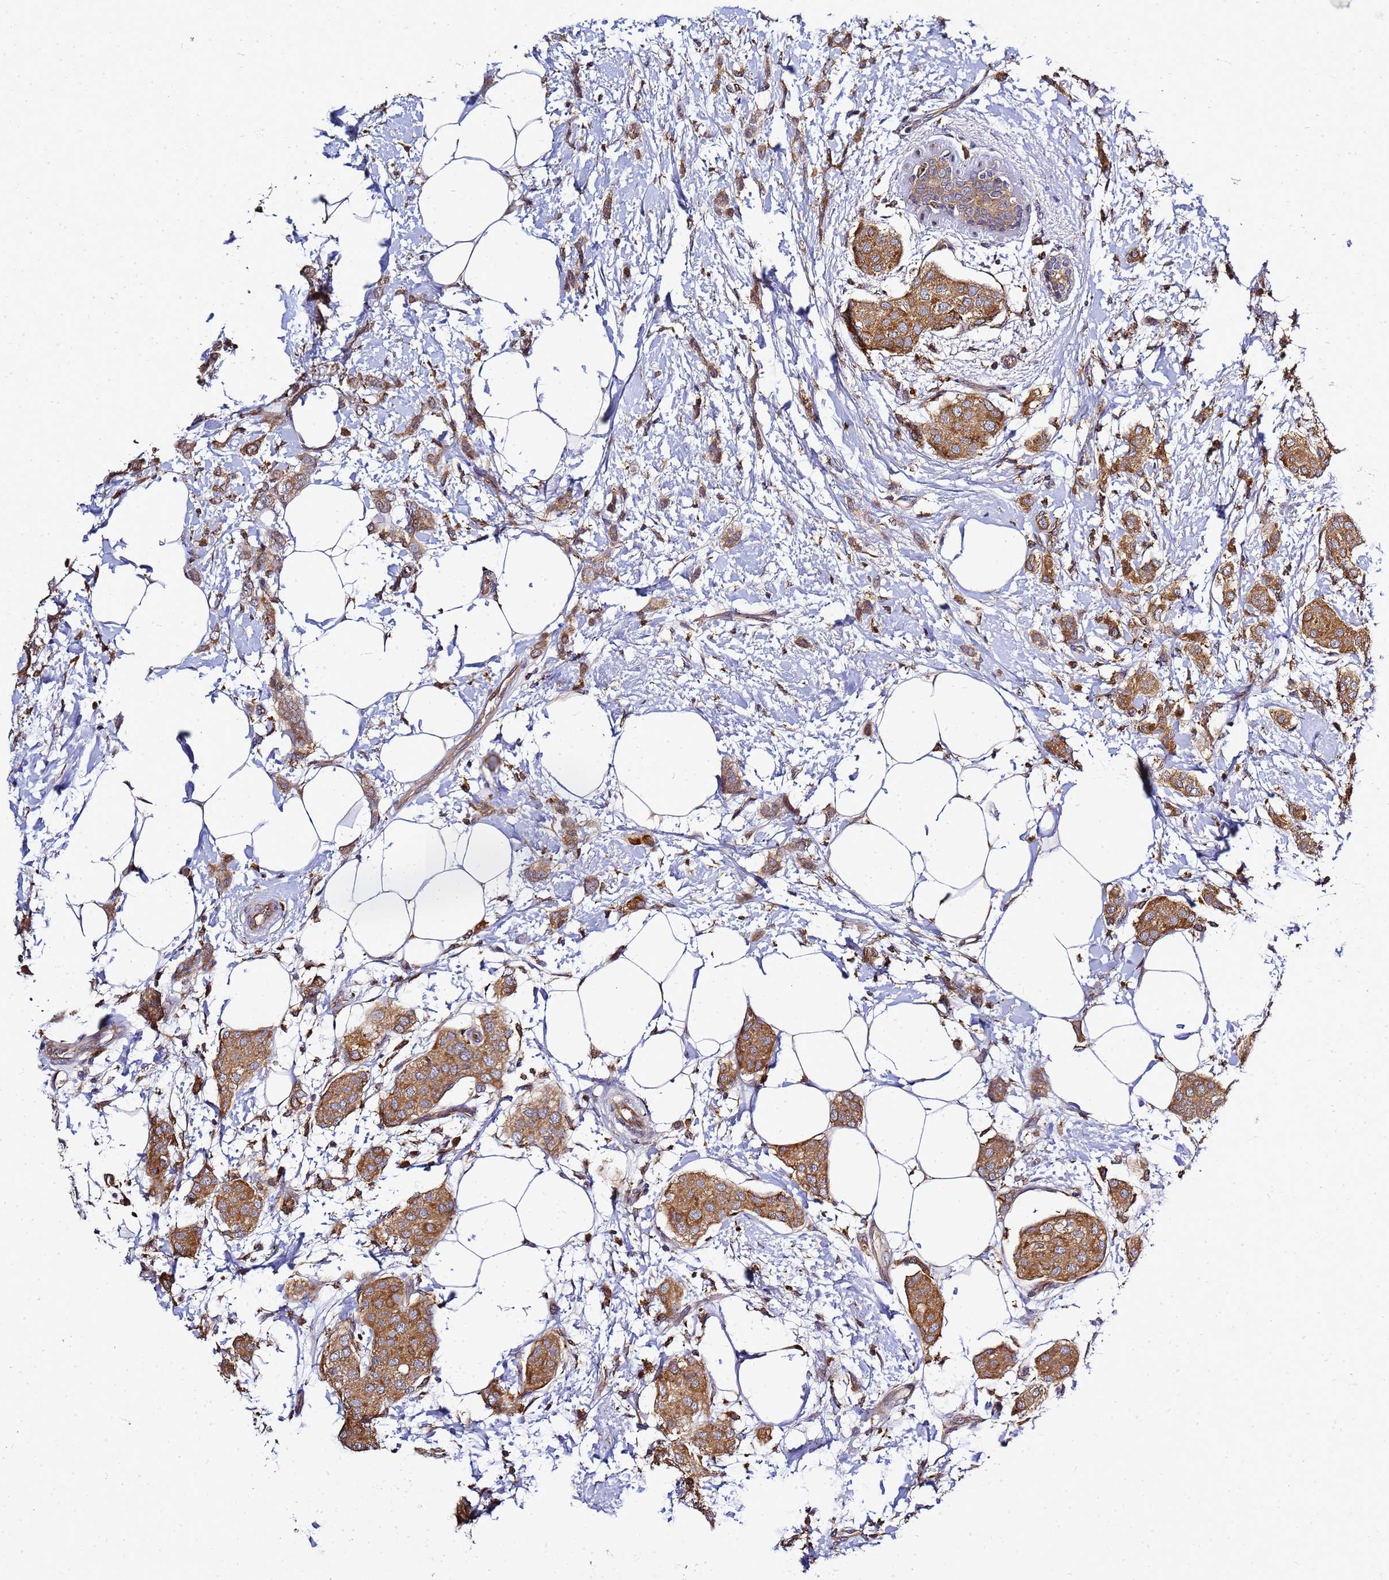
{"staining": {"intensity": "moderate", "quantity": ">75%", "location": "cytoplasmic/membranous"}, "tissue": "breast cancer", "cell_type": "Tumor cells", "image_type": "cancer", "snomed": [{"axis": "morphology", "description": "Duct carcinoma"}, {"axis": "topography", "description": "Breast"}], "caption": "A histopathology image of human breast cancer (invasive ductal carcinoma) stained for a protein reveals moderate cytoplasmic/membranous brown staining in tumor cells. The protein of interest is shown in brown color, while the nuclei are stained blue.", "gene": "ADPGK", "patient": {"sex": "female", "age": 72}}